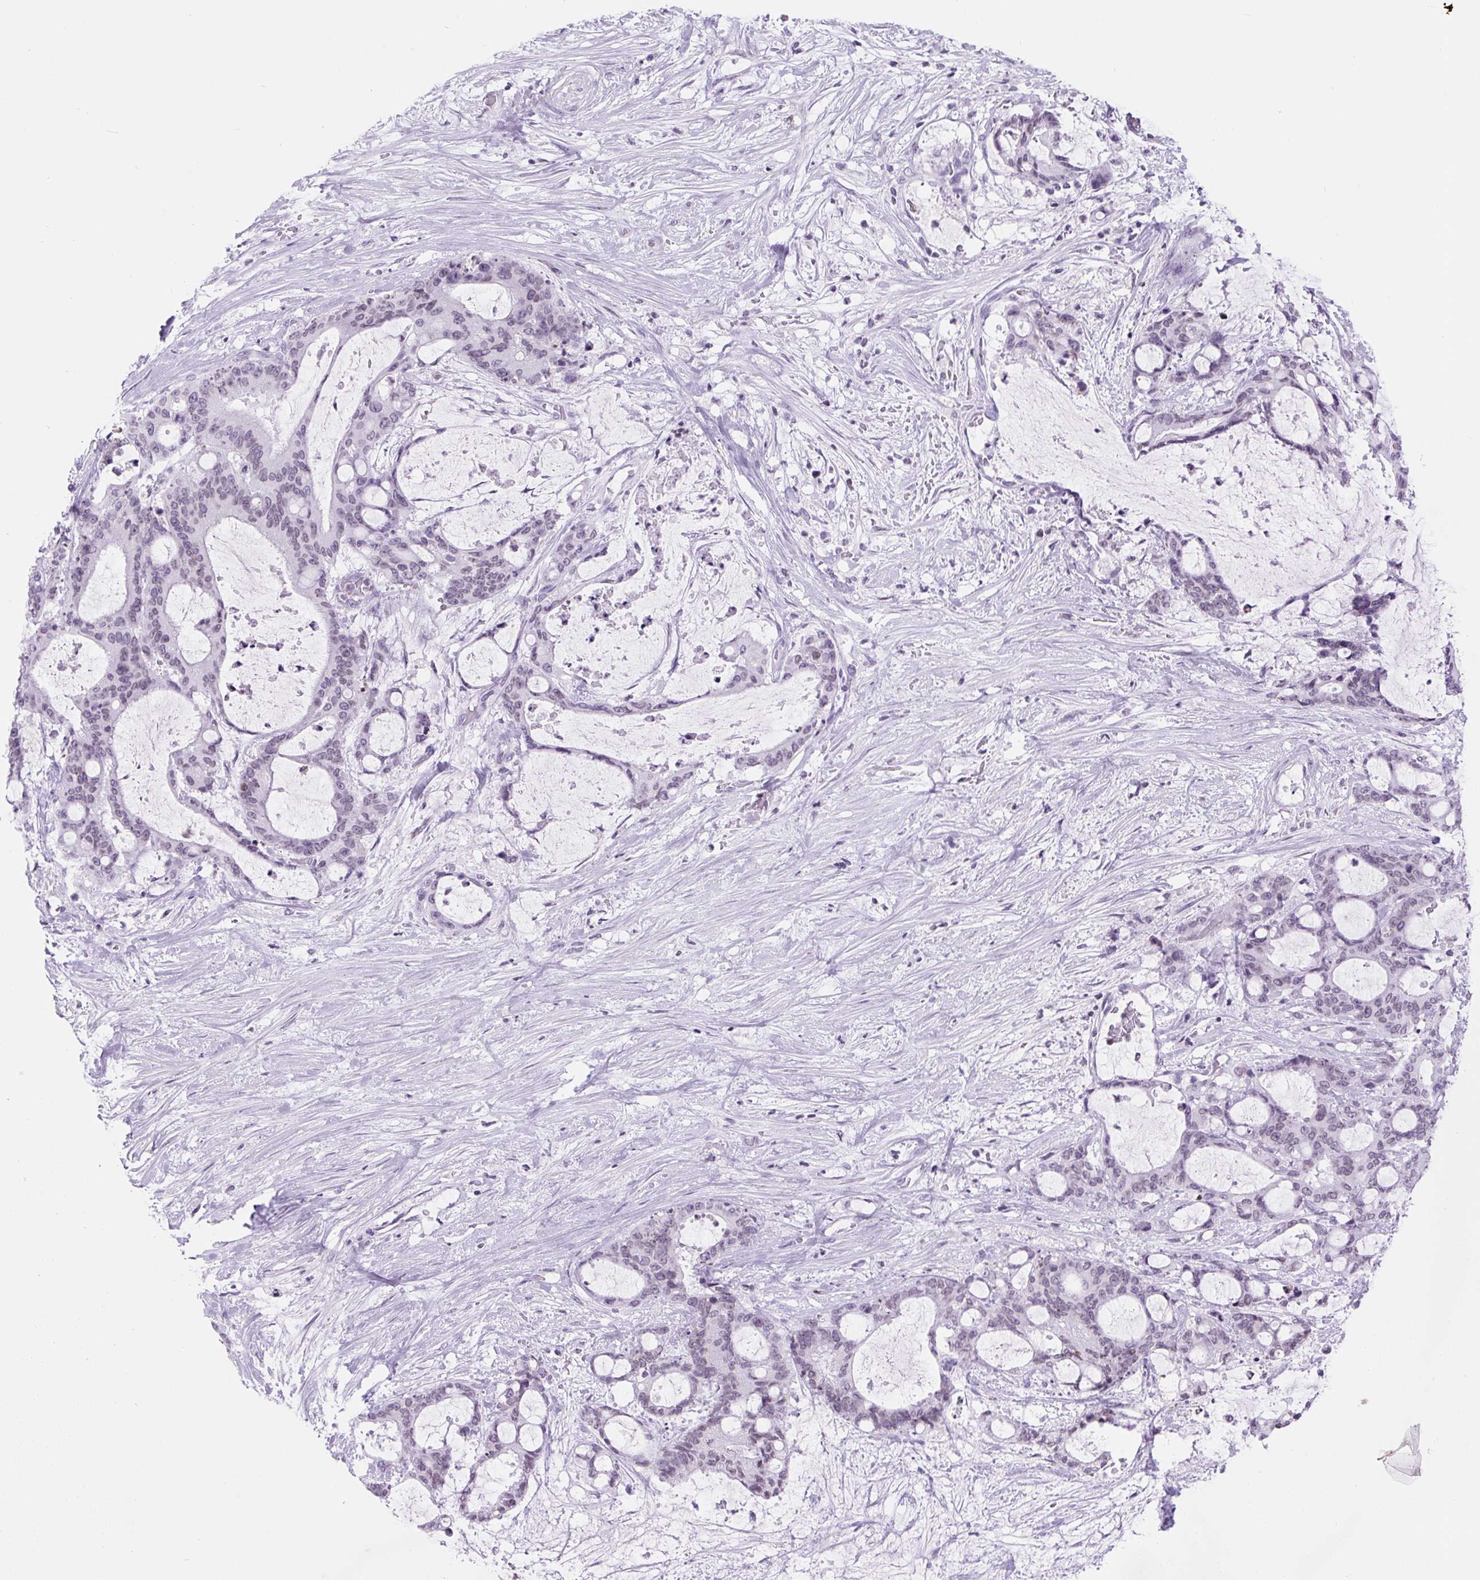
{"staining": {"intensity": "weak", "quantity": "<25%", "location": "cytoplasmic/membranous,nuclear"}, "tissue": "liver cancer", "cell_type": "Tumor cells", "image_type": "cancer", "snomed": [{"axis": "morphology", "description": "Normal tissue, NOS"}, {"axis": "morphology", "description": "Cholangiocarcinoma"}, {"axis": "topography", "description": "Liver"}, {"axis": "topography", "description": "Peripheral nerve tissue"}], "caption": "This is a micrograph of IHC staining of liver cancer (cholangiocarcinoma), which shows no positivity in tumor cells.", "gene": "VPREB1", "patient": {"sex": "female", "age": 73}}